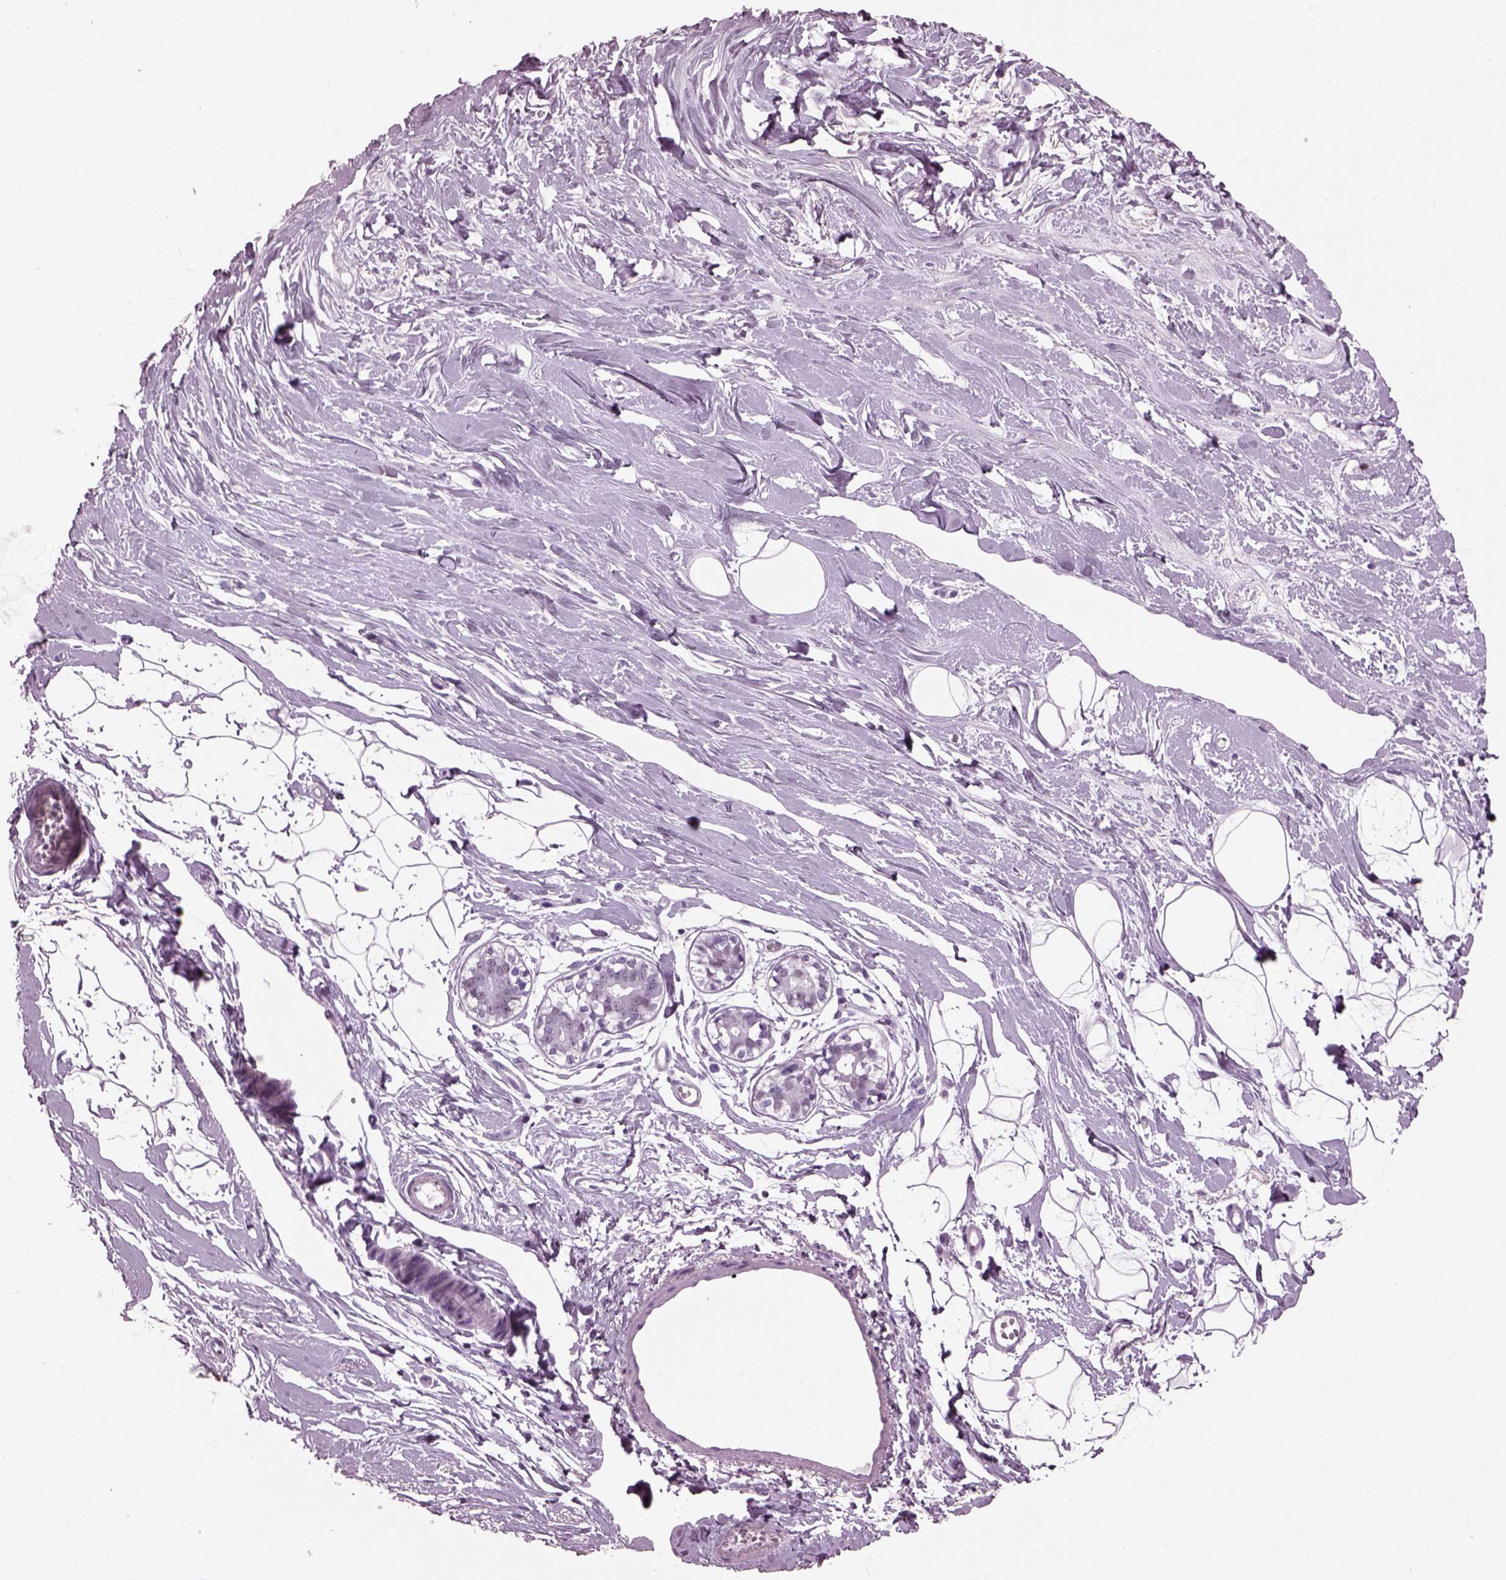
{"staining": {"intensity": "negative", "quantity": "none", "location": "none"}, "tissue": "breast", "cell_type": "Adipocytes", "image_type": "normal", "snomed": [{"axis": "morphology", "description": "Normal tissue, NOS"}, {"axis": "topography", "description": "Breast"}], "caption": "Immunohistochemistry of unremarkable breast reveals no expression in adipocytes. (DAB (3,3'-diaminobenzidine) IHC visualized using brightfield microscopy, high magnification).", "gene": "KRTAP3", "patient": {"sex": "female", "age": 49}}